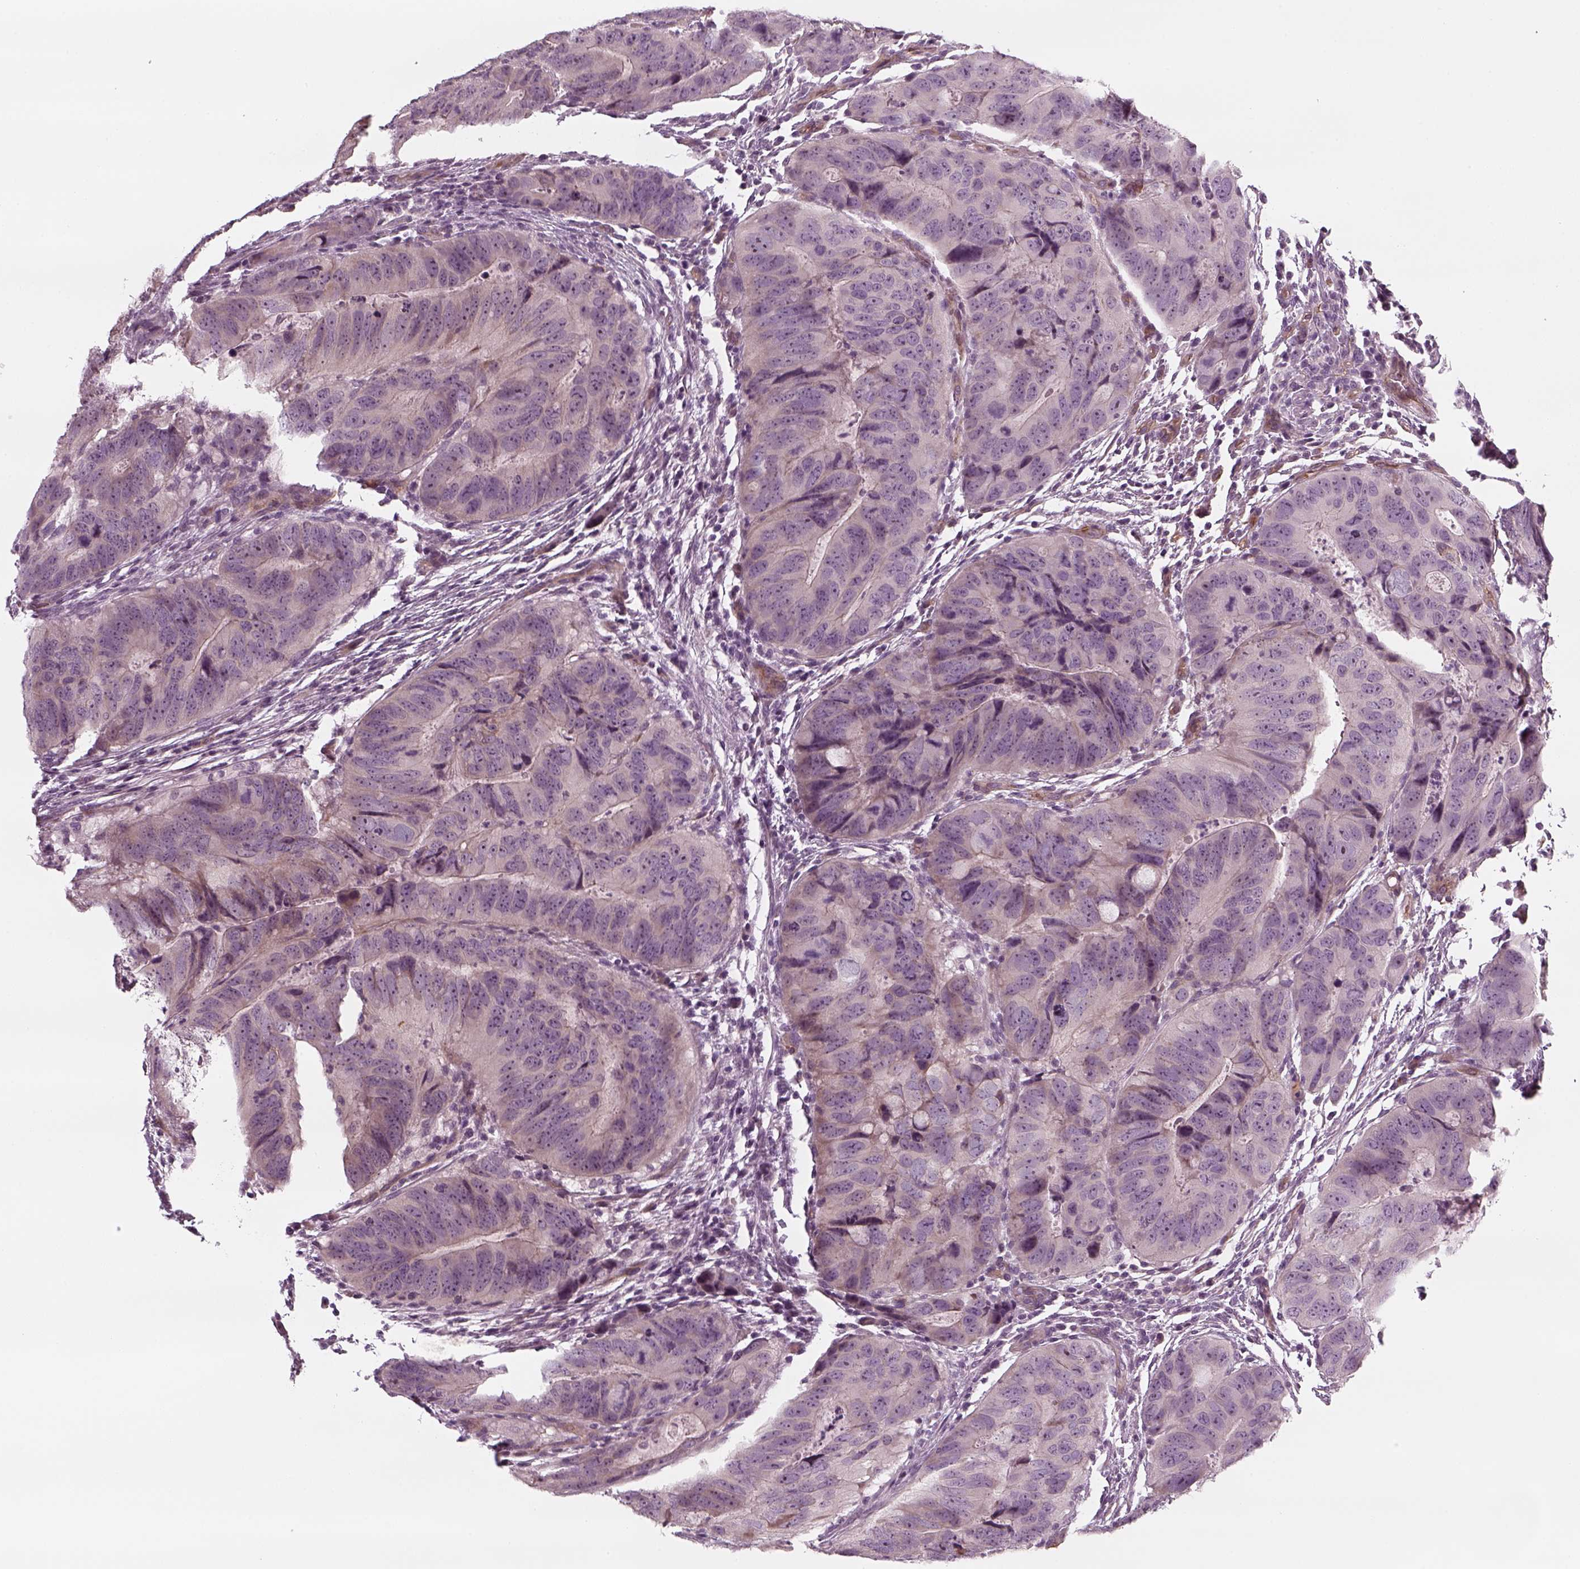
{"staining": {"intensity": "negative", "quantity": "none", "location": "none"}, "tissue": "colorectal cancer", "cell_type": "Tumor cells", "image_type": "cancer", "snomed": [{"axis": "morphology", "description": "Adenocarcinoma, NOS"}, {"axis": "topography", "description": "Colon"}], "caption": "This is an IHC micrograph of colorectal cancer (adenocarcinoma). There is no staining in tumor cells.", "gene": "PNMT", "patient": {"sex": "male", "age": 79}}